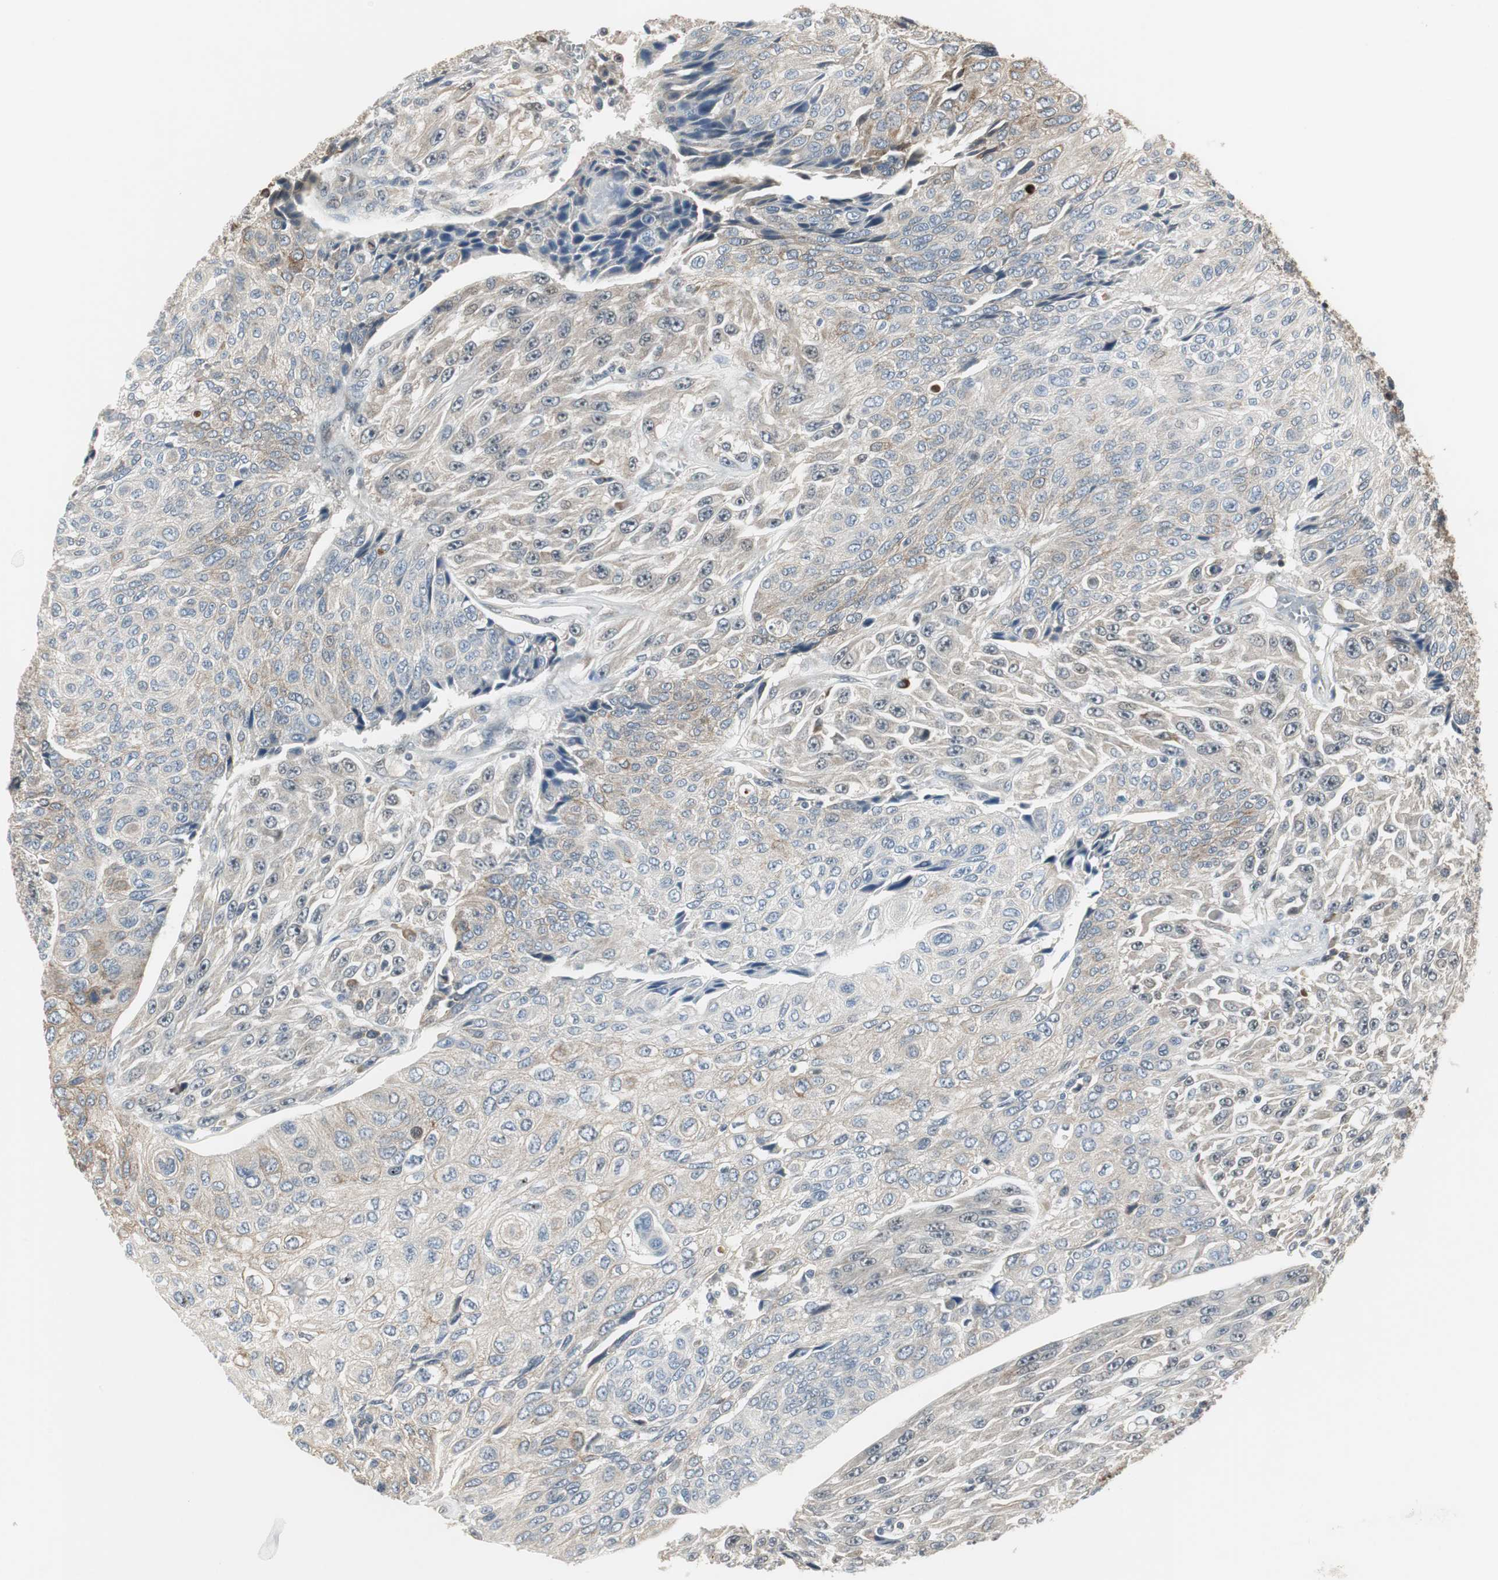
{"staining": {"intensity": "weak", "quantity": "25%-75%", "location": "cytoplasmic/membranous"}, "tissue": "urothelial cancer", "cell_type": "Tumor cells", "image_type": "cancer", "snomed": [{"axis": "morphology", "description": "Urothelial carcinoma, High grade"}, {"axis": "topography", "description": "Urinary bladder"}], "caption": "A low amount of weak cytoplasmic/membranous staining is appreciated in approximately 25%-75% of tumor cells in high-grade urothelial carcinoma tissue.", "gene": "CCT5", "patient": {"sex": "male", "age": 66}}